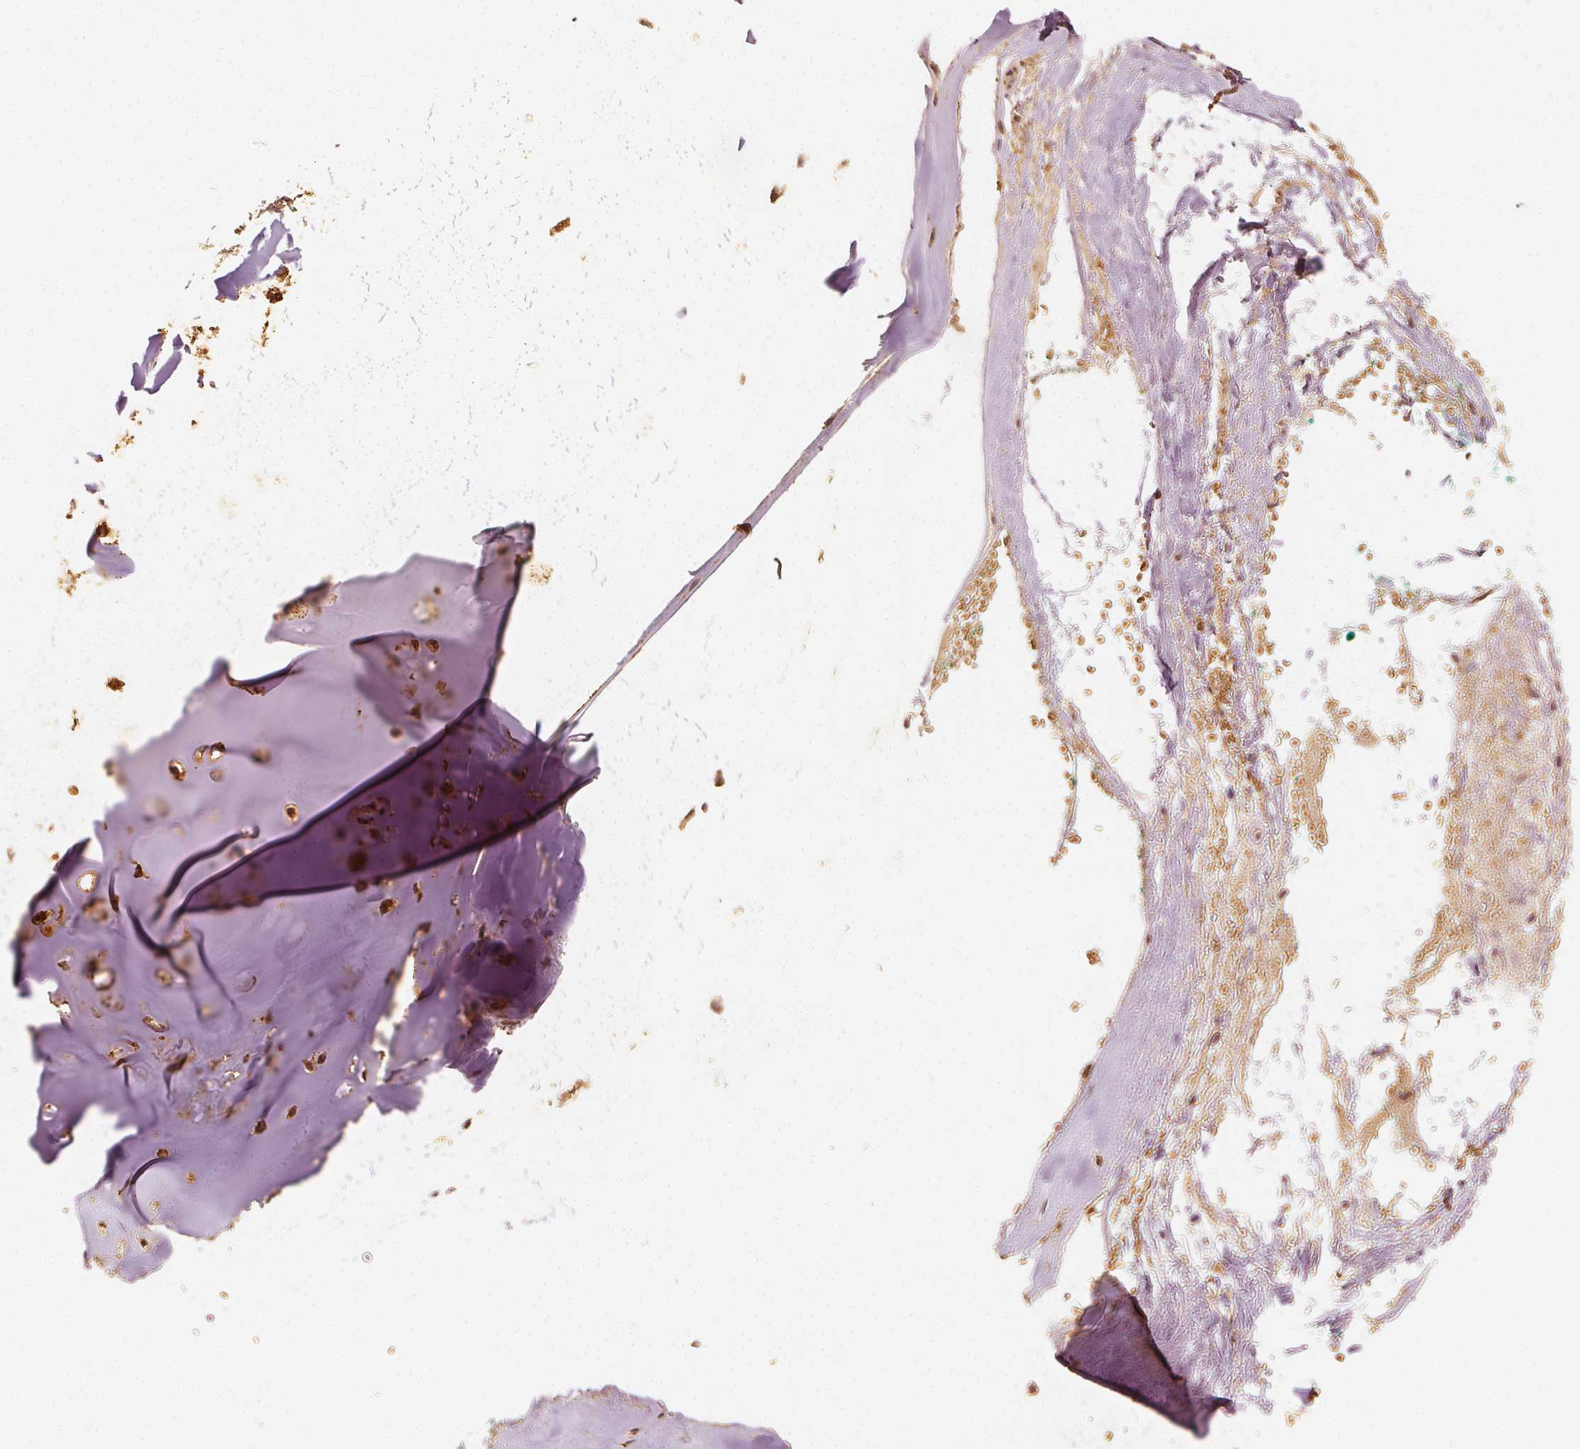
{"staining": {"intensity": "strong", "quantity": ">75%", "location": "cytoplasmic/membranous"}, "tissue": "soft tissue", "cell_type": "Chondrocytes", "image_type": "normal", "snomed": [{"axis": "morphology", "description": "Normal tissue, NOS"}, {"axis": "morphology", "description": "Basal cell carcinoma"}, {"axis": "topography", "description": "Cartilage tissue"}, {"axis": "topography", "description": "Nasopharynx"}, {"axis": "topography", "description": "Oral tissue"}], "caption": "Soft tissue stained with DAB immunohistochemistry (IHC) demonstrates high levels of strong cytoplasmic/membranous expression in approximately >75% of chondrocytes.", "gene": "ARHGAP26", "patient": {"sex": "female", "age": 77}}